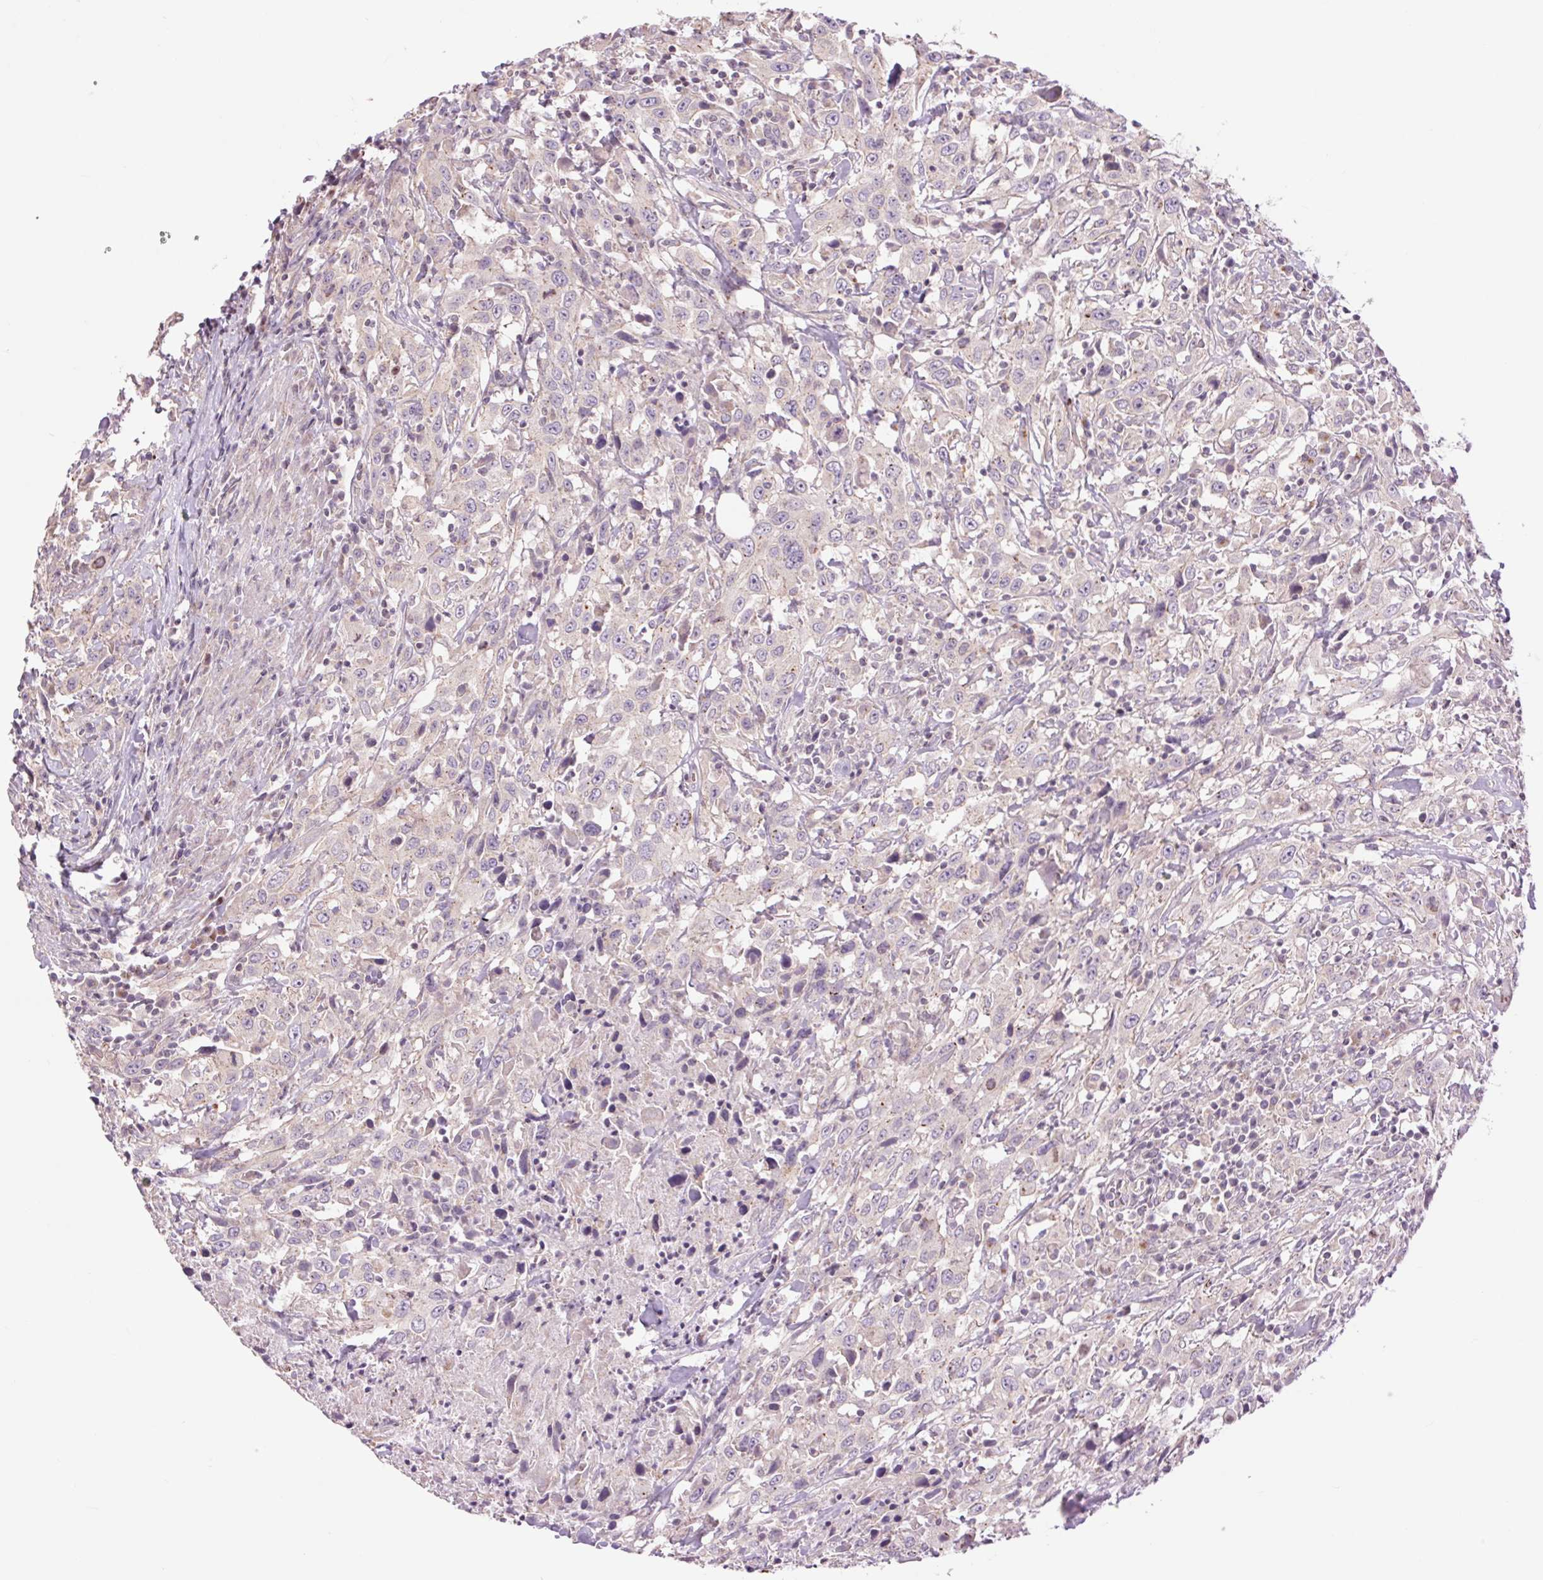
{"staining": {"intensity": "negative", "quantity": "none", "location": "none"}, "tissue": "urothelial cancer", "cell_type": "Tumor cells", "image_type": "cancer", "snomed": [{"axis": "morphology", "description": "Urothelial carcinoma, High grade"}, {"axis": "topography", "description": "Urinary bladder"}], "caption": "Protein analysis of urothelial cancer reveals no significant positivity in tumor cells.", "gene": "CTNNA3", "patient": {"sex": "male", "age": 61}}